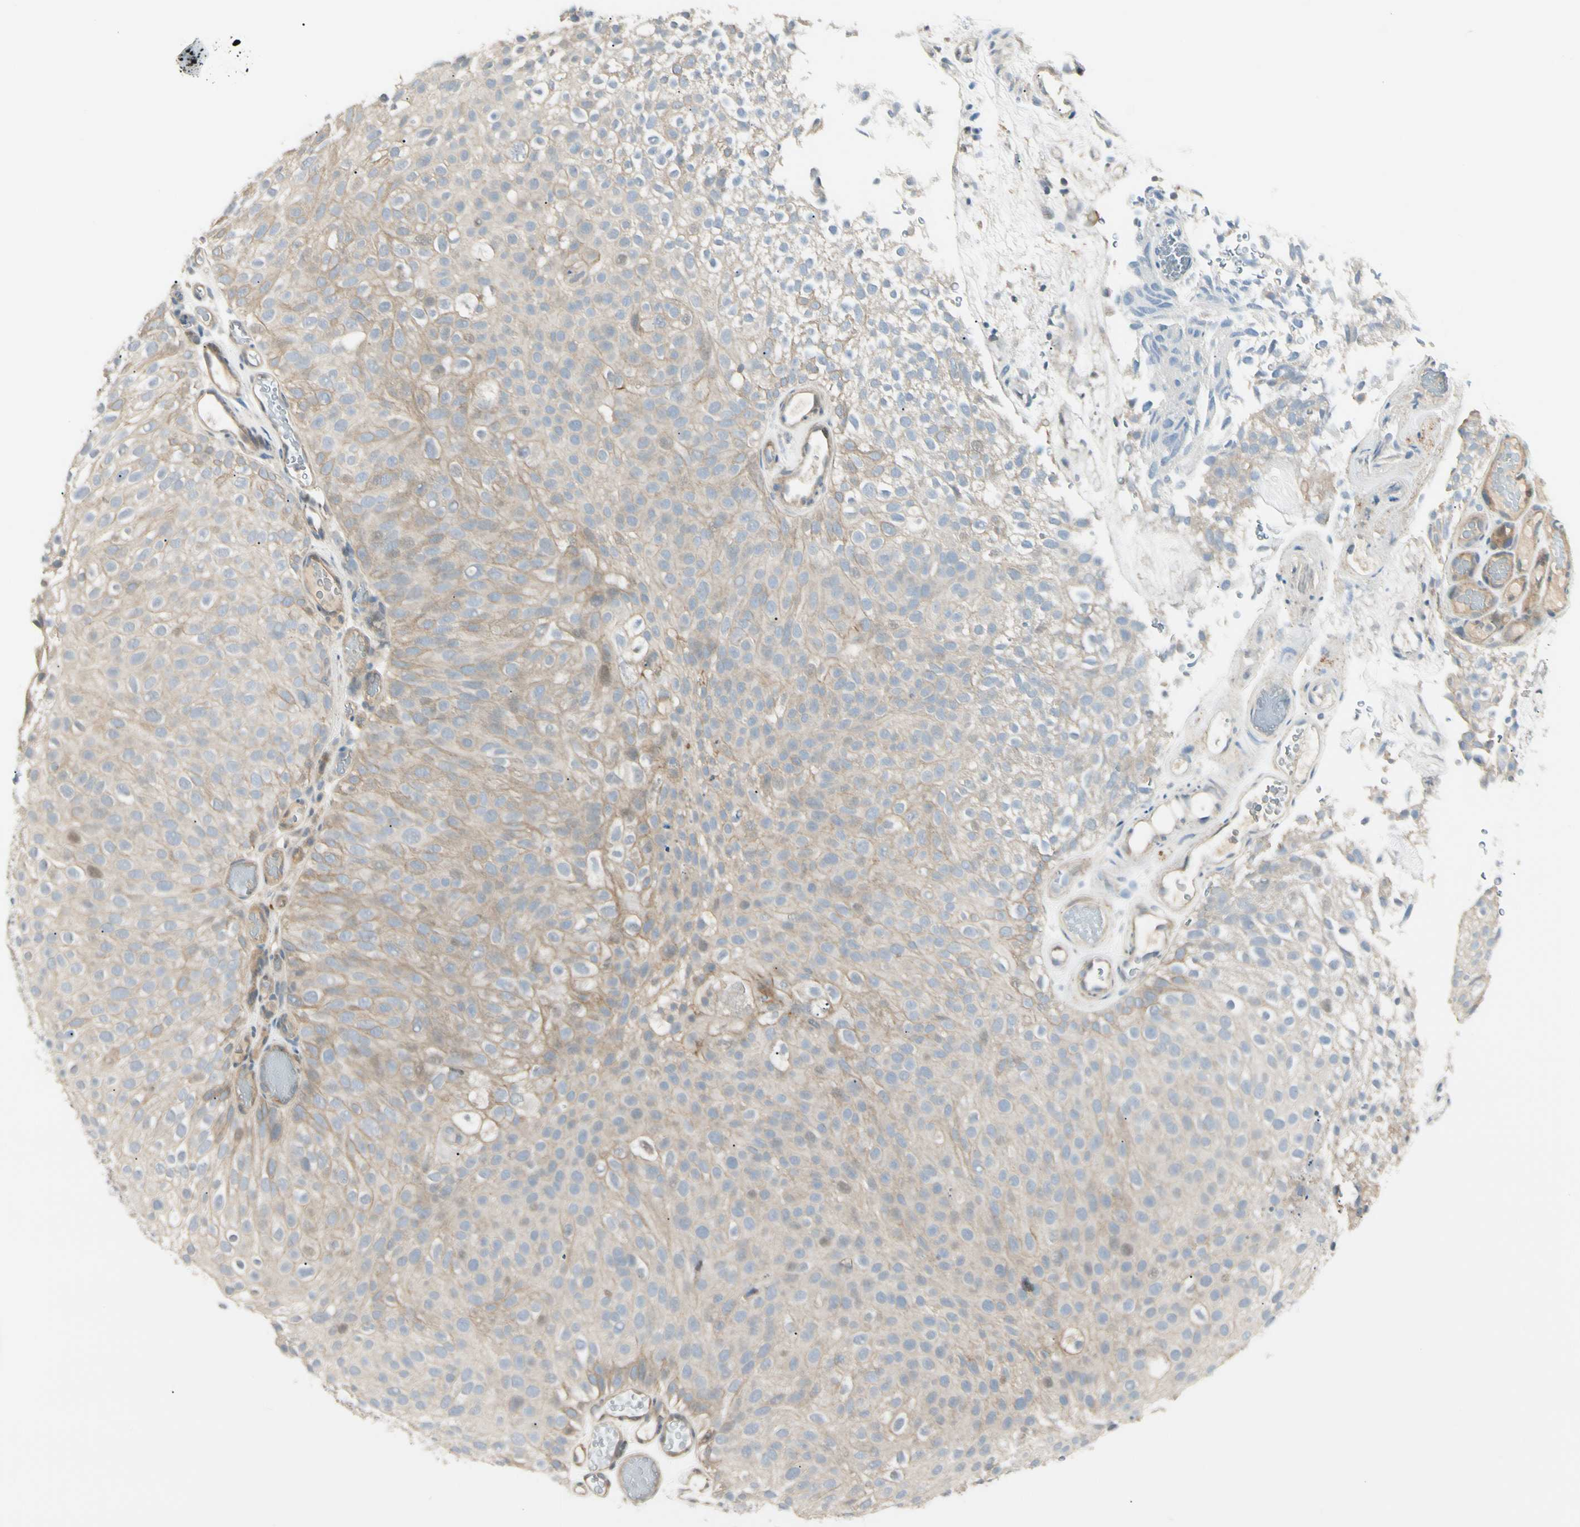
{"staining": {"intensity": "weak", "quantity": ">75%", "location": "cytoplasmic/membranous"}, "tissue": "urothelial cancer", "cell_type": "Tumor cells", "image_type": "cancer", "snomed": [{"axis": "morphology", "description": "Urothelial carcinoma, Low grade"}, {"axis": "topography", "description": "Urinary bladder"}], "caption": "The photomicrograph shows immunohistochemical staining of urothelial cancer. There is weak cytoplasmic/membranous expression is appreciated in about >75% of tumor cells. The protein of interest is stained brown, and the nuclei are stained in blue (DAB IHC with brightfield microscopy, high magnification).", "gene": "P3H2", "patient": {"sex": "male", "age": 78}}